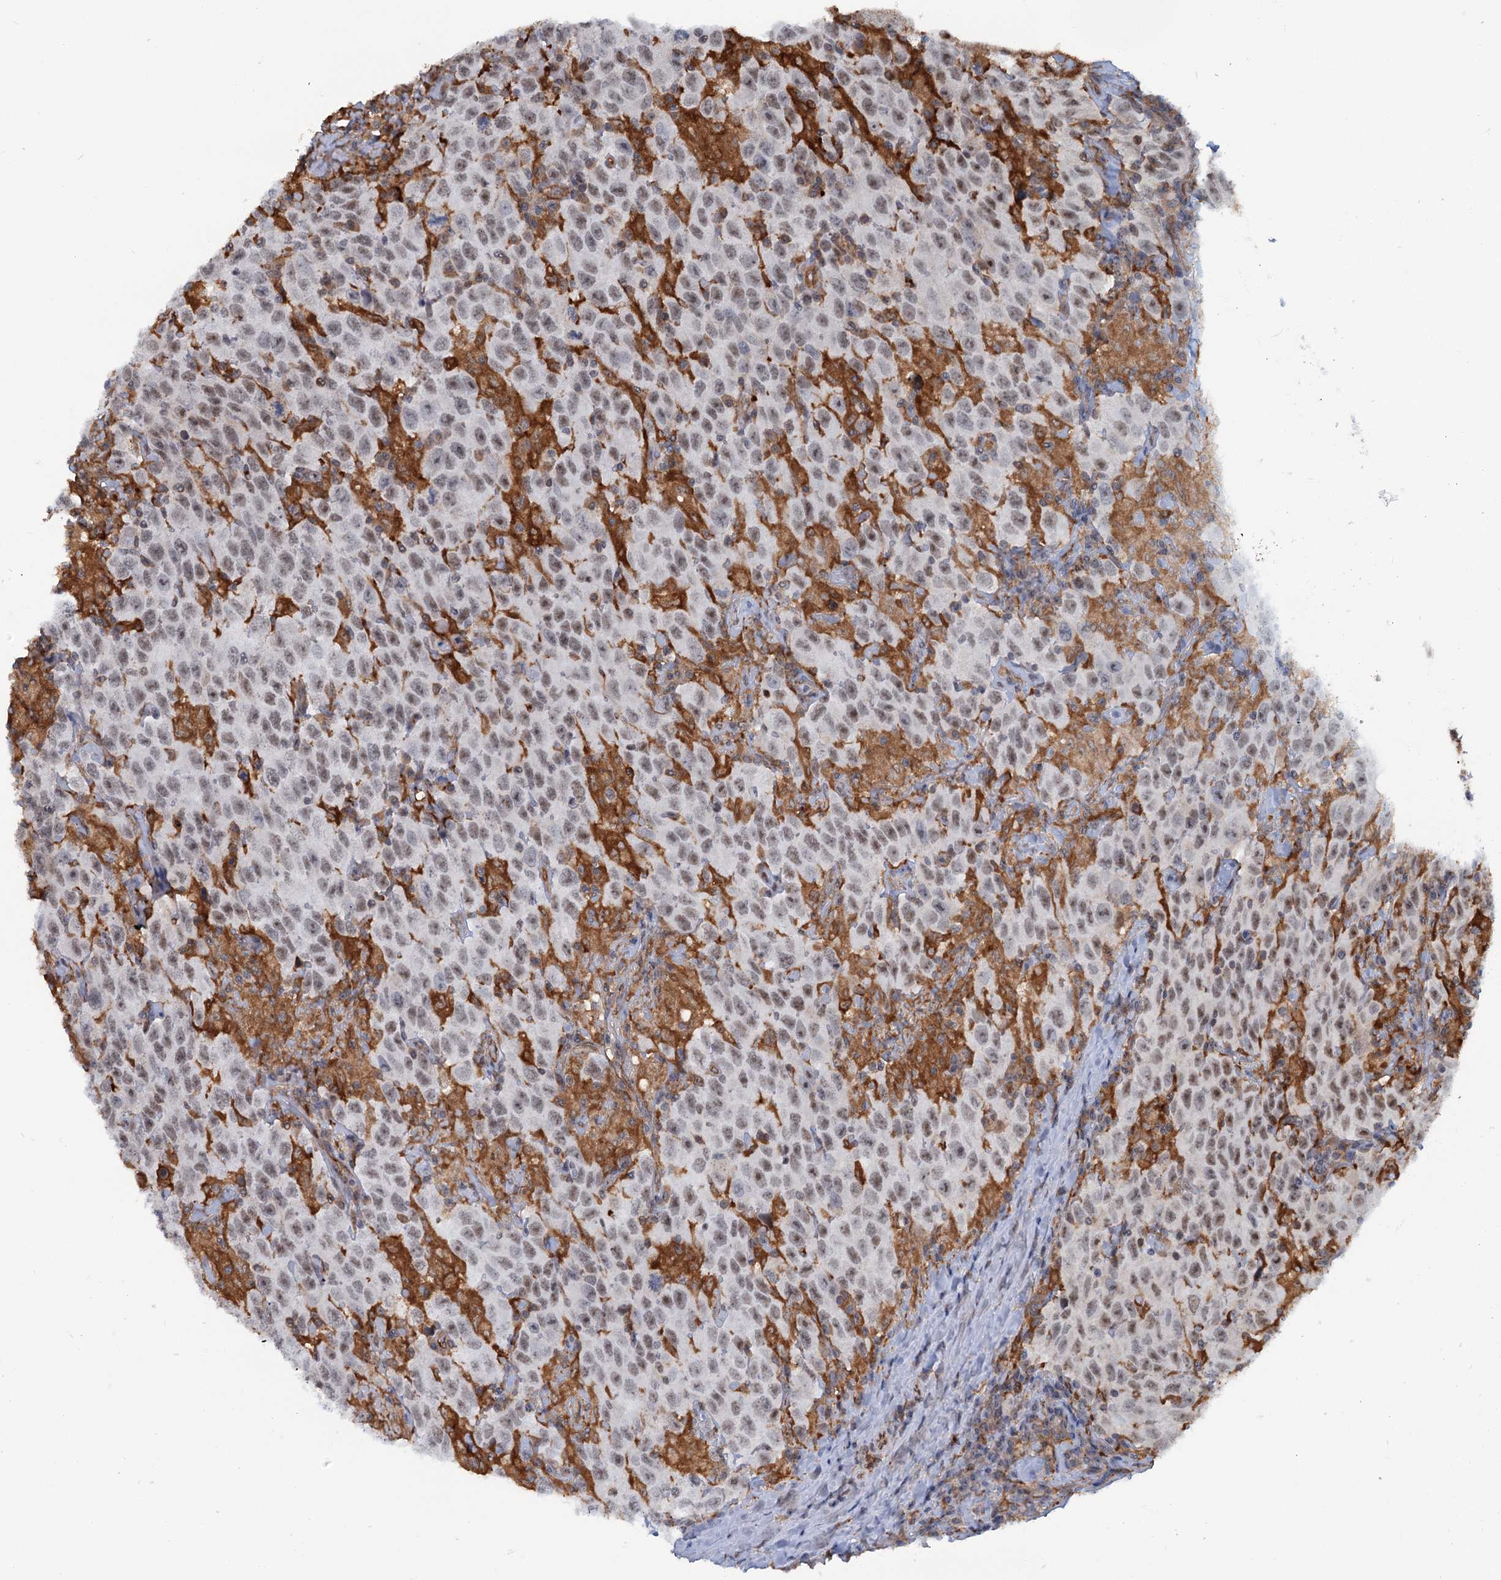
{"staining": {"intensity": "moderate", "quantity": "<25%", "location": "nuclear"}, "tissue": "testis cancer", "cell_type": "Tumor cells", "image_type": "cancer", "snomed": [{"axis": "morphology", "description": "Seminoma, NOS"}, {"axis": "topography", "description": "Testis"}], "caption": "An immunohistochemistry photomicrograph of neoplastic tissue is shown. Protein staining in brown shows moderate nuclear positivity in testis seminoma within tumor cells.", "gene": "C1D", "patient": {"sex": "male", "age": 41}}